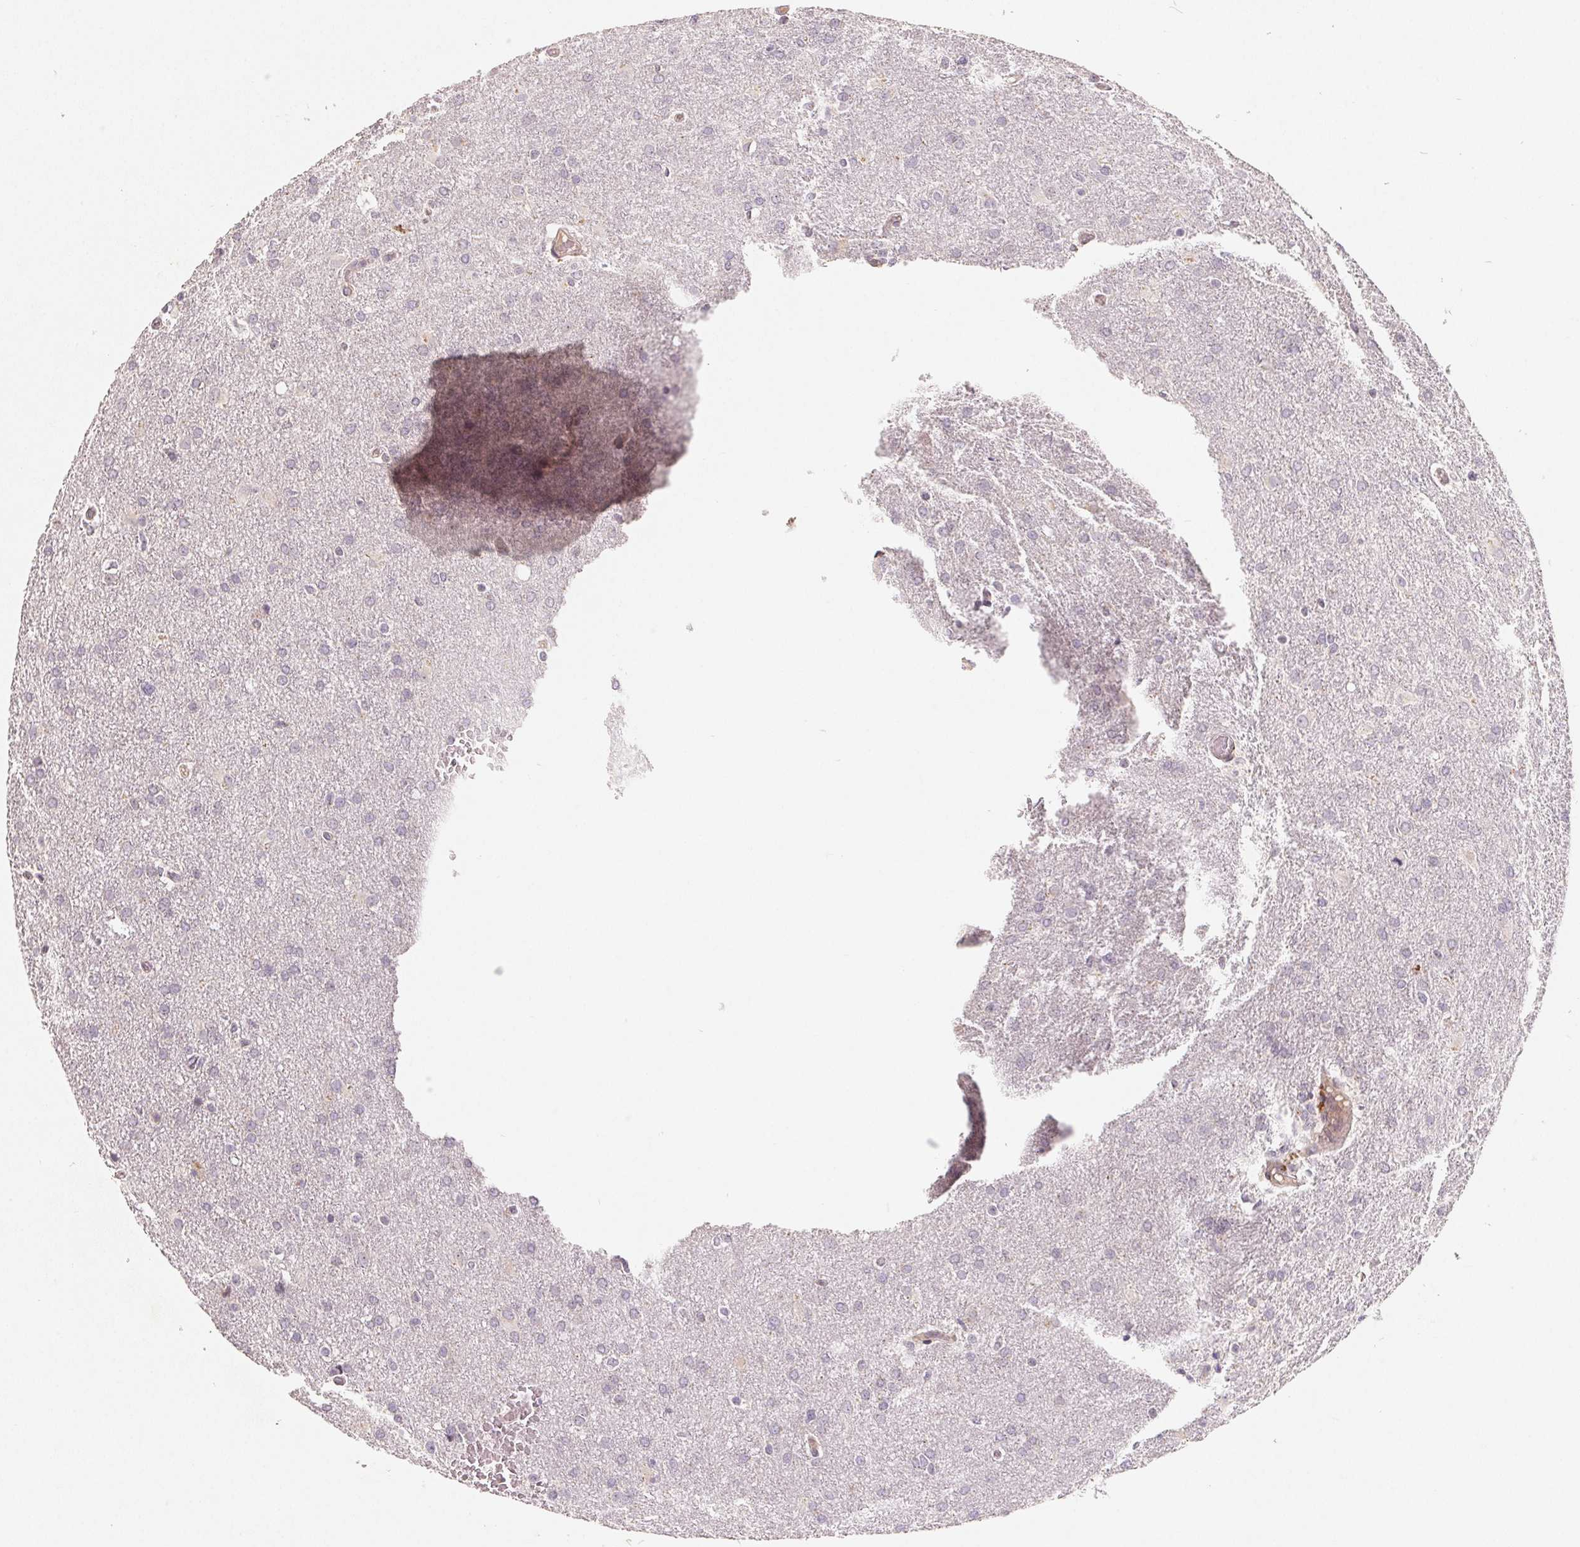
{"staining": {"intensity": "negative", "quantity": "none", "location": "none"}, "tissue": "glioma", "cell_type": "Tumor cells", "image_type": "cancer", "snomed": [{"axis": "morphology", "description": "Glioma, malignant, High grade"}, {"axis": "topography", "description": "Brain"}], "caption": "Tumor cells are negative for protein expression in human malignant high-grade glioma. The staining was performed using DAB (3,3'-diaminobenzidine) to visualize the protein expression in brown, while the nuclei were stained in blue with hematoxylin (Magnification: 20x).", "gene": "TMSB15B", "patient": {"sex": "male", "age": 68}}